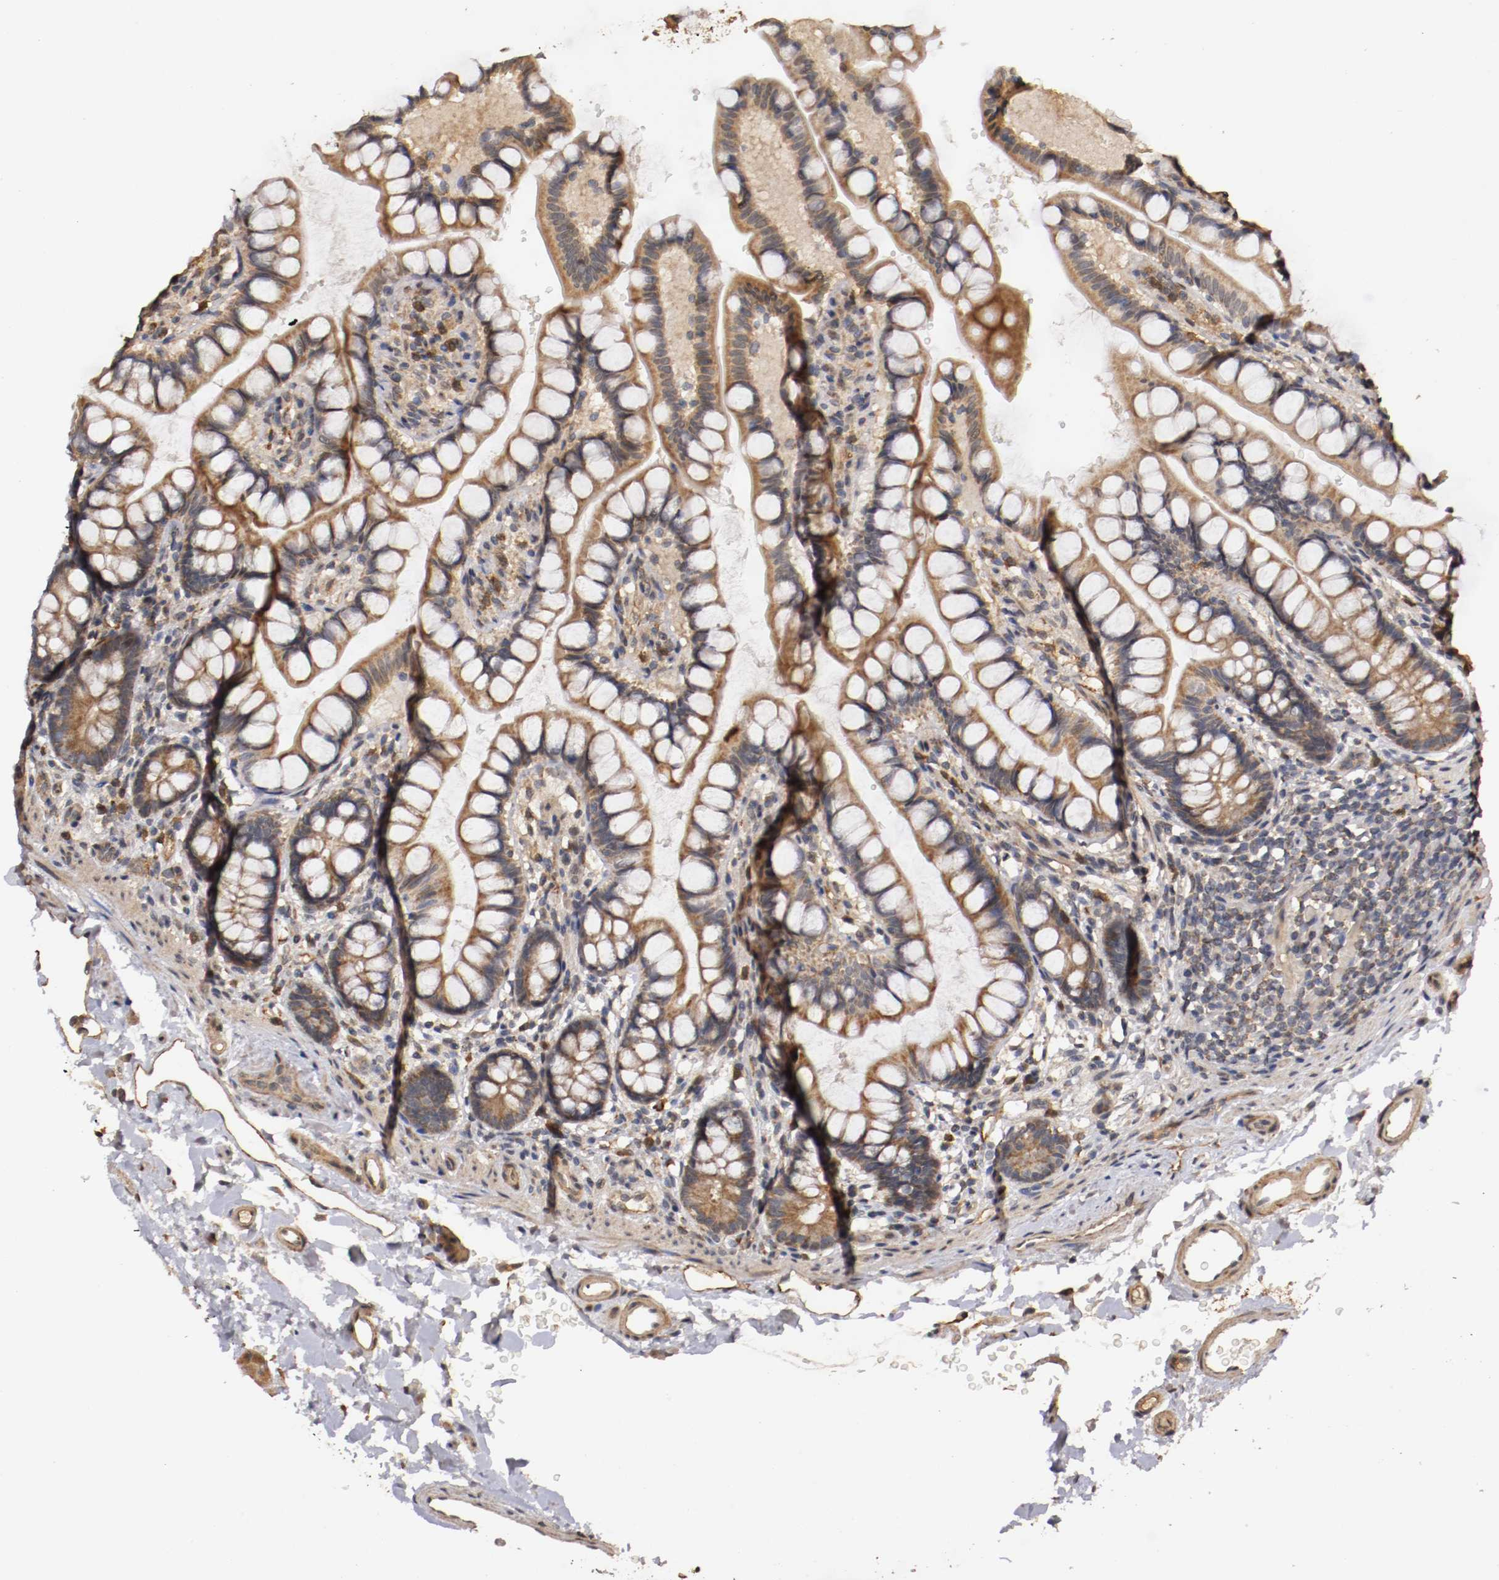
{"staining": {"intensity": "weak", "quantity": "25%-75%", "location": "cytoplasmic/membranous"}, "tissue": "small intestine", "cell_type": "Glandular cells", "image_type": "normal", "snomed": [{"axis": "morphology", "description": "Normal tissue, NOS"}, {"axis": "topography", "description": "Small intestine"}], "caption": "High-power microscopy captured an IHC micrograph of normal small intestine, revealing weak cytoplasmic/membranous positivity in about 25%-75% of glandular cells.", "gene": "TNFRSF1B", "patient": {"sex": "female", "age": 58}}